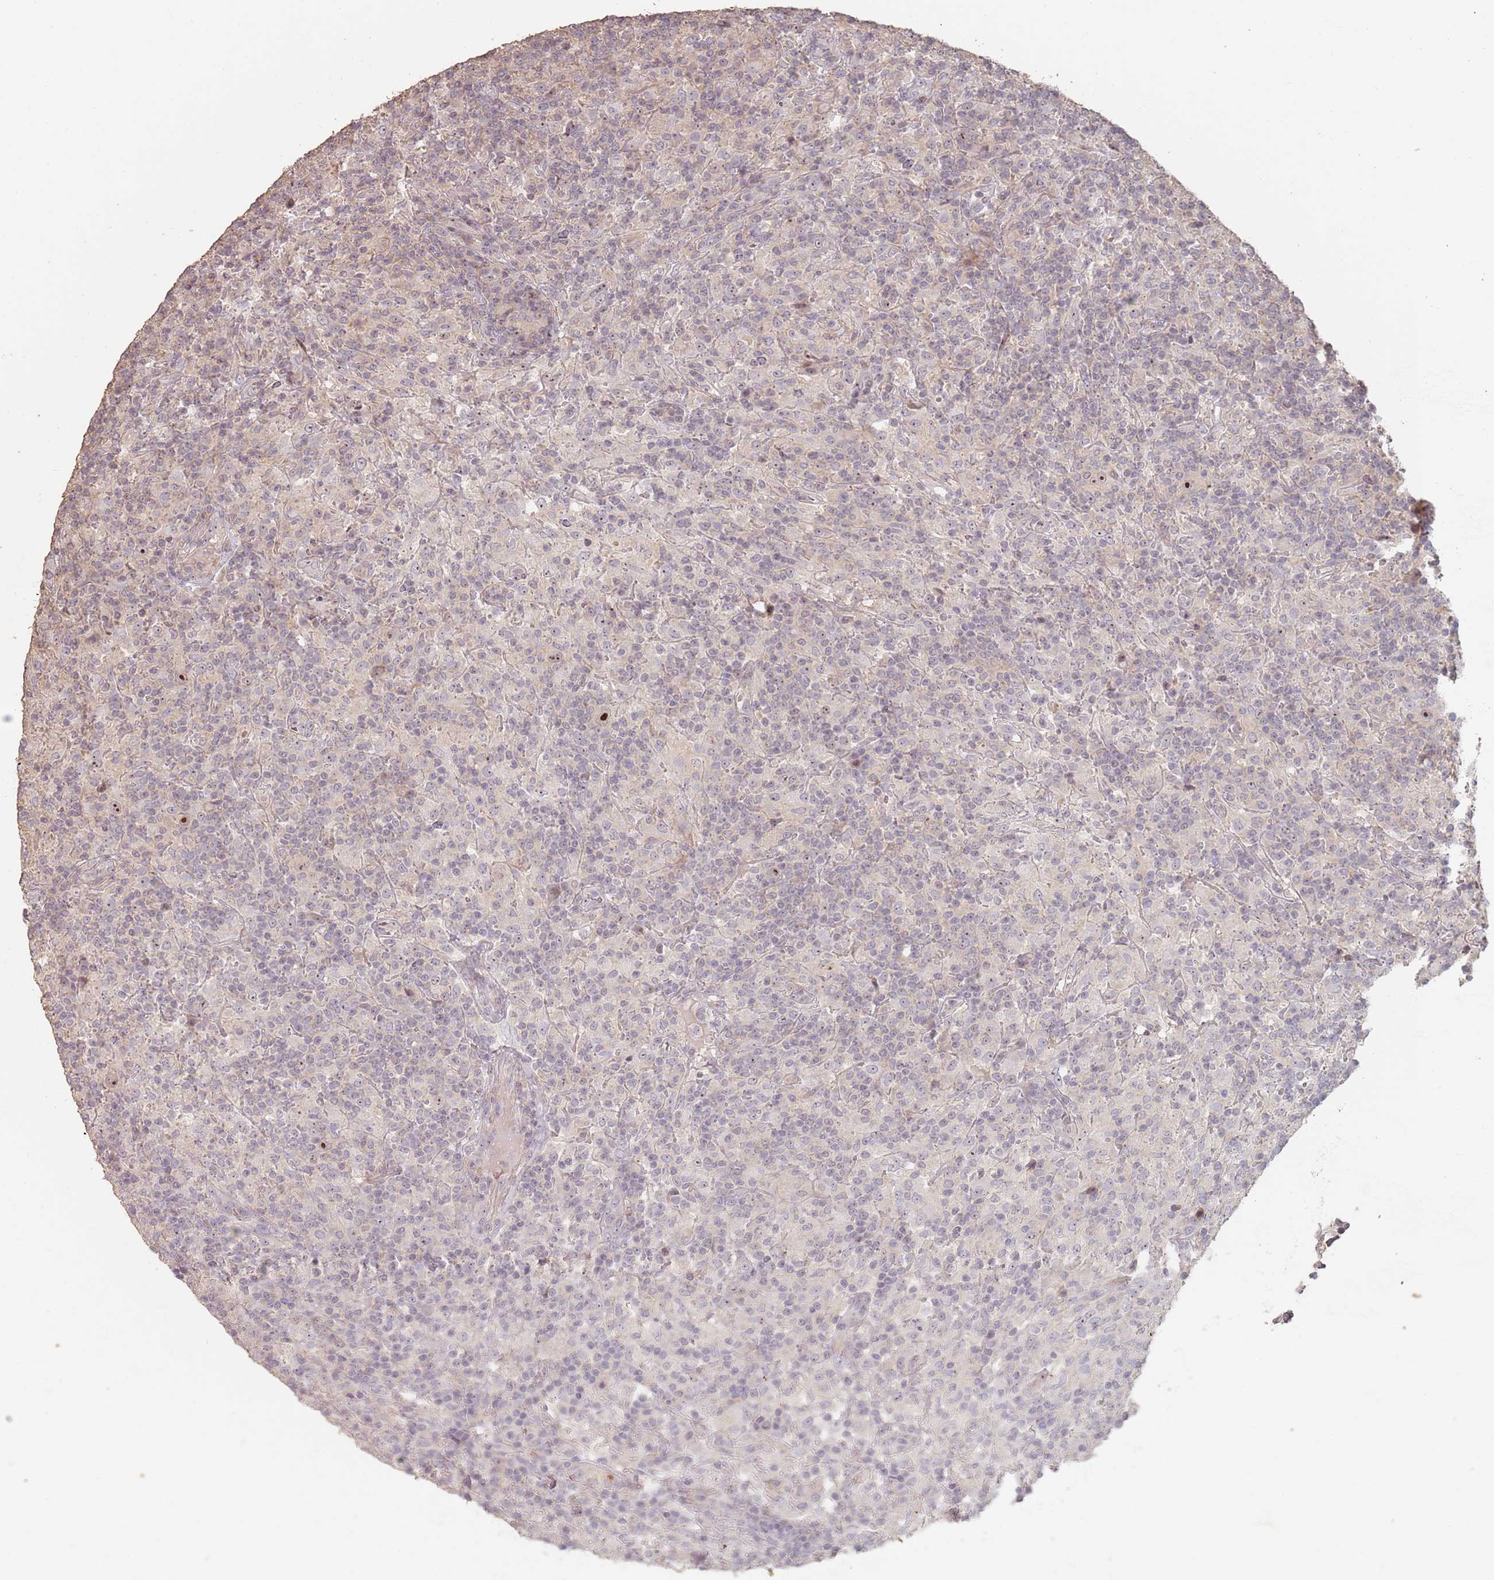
{"staining": {"intensity": "moderate", "quantity": "25%-75%", "location": "nuclear"}, "tissue": "lymphoma", "cell_type": "Tumor cells", "image_type": "cancer", "snomed": [{"axis": "morphology", "description": "Hodgkin's disease, NOS"}, {"axis": "topography", "description": "Lymph node"}], "caption": "Immunohistochemistry of human lymphoma displays medium levels of moderate nuclear positivity in about 25%-75% of tumor cells. Using DAB (brown) and hematoxylin (blue) stains, captured at high magnification using brightfield microscopy.", "gene": "ADTRP", "patient": {"sex": "male", "age": 70}}